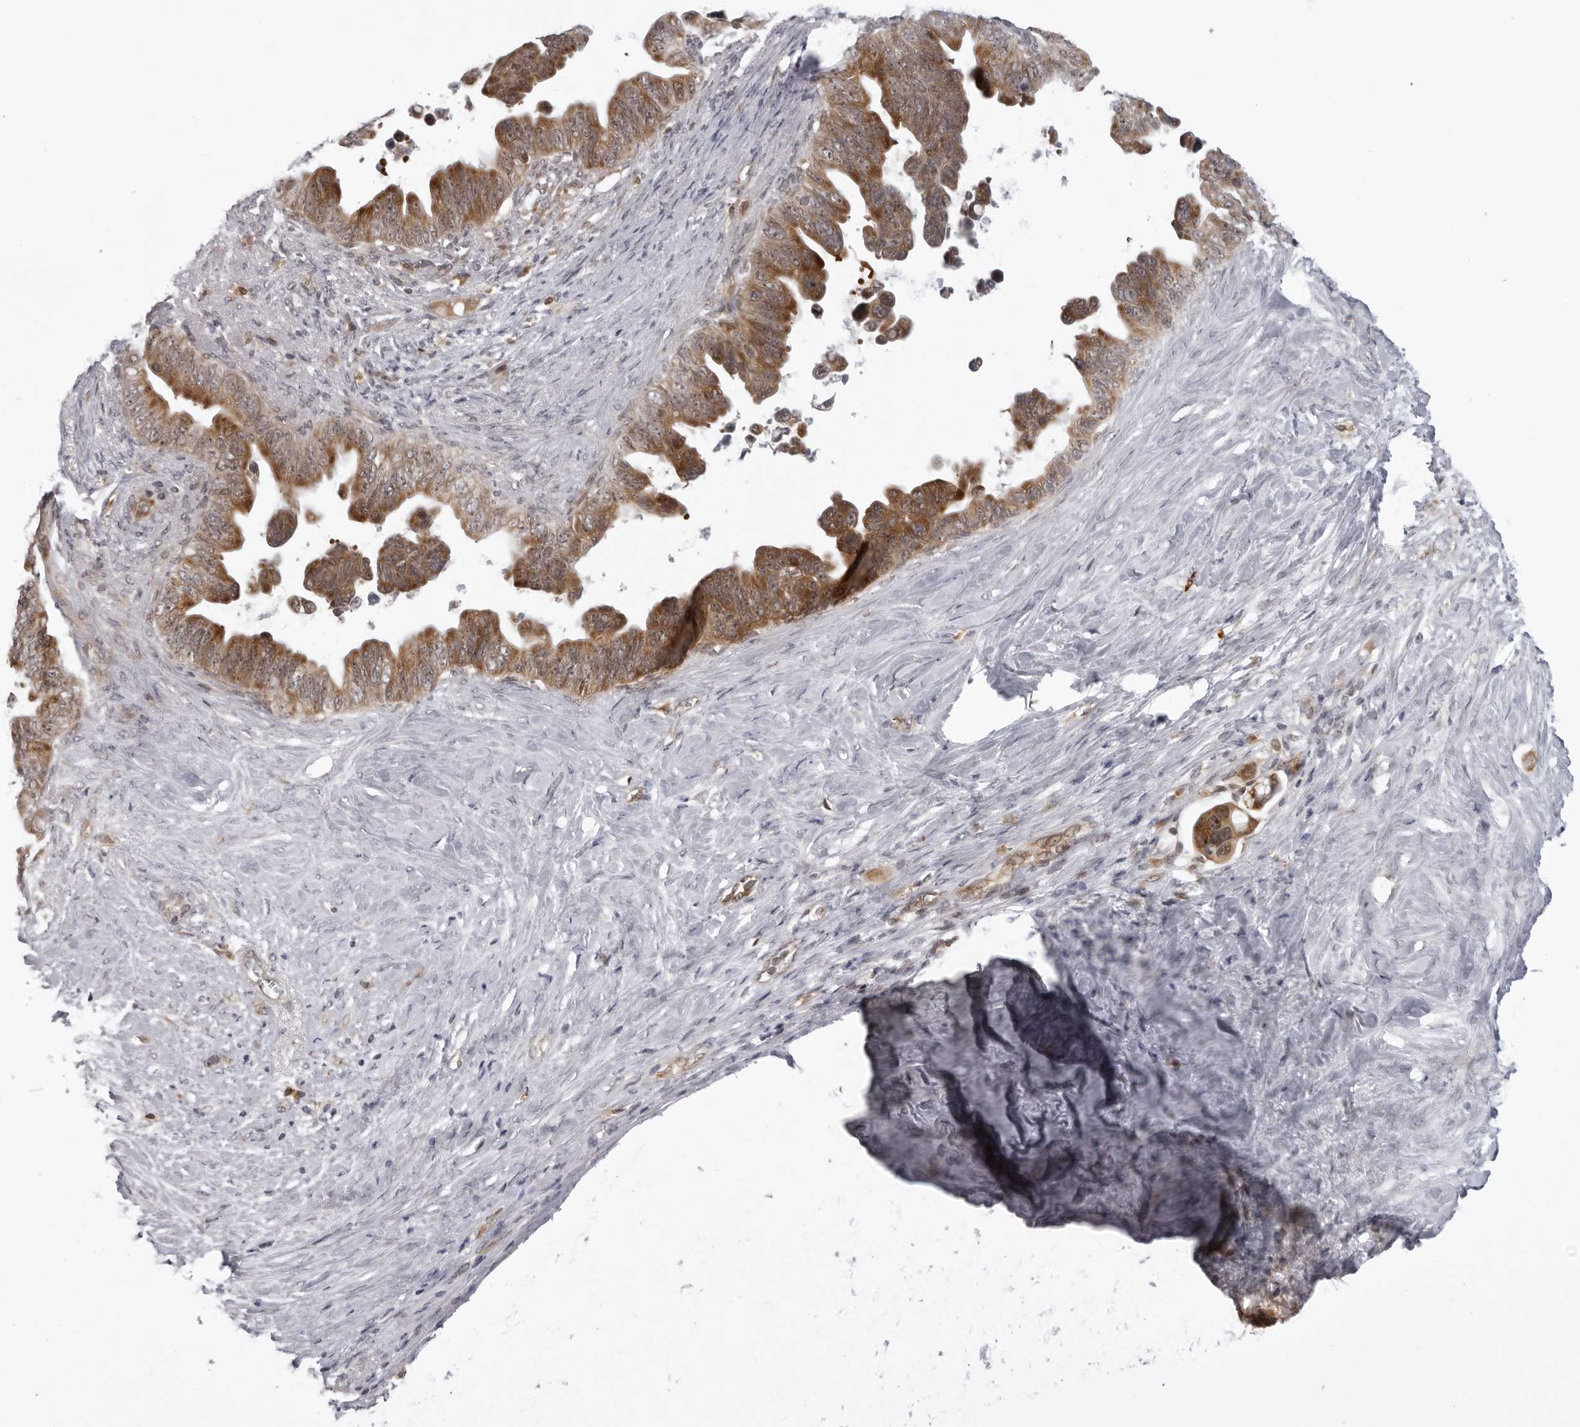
{"staining": {"intensity": "moderate", "quantity": ">75%", "location": "cytoplasmic/membranous"}, "tissue": "pancreatic cancer", "cell_type": "Tumor cells", "image_type": "cancer", "snomed": [{"axis": "morphology", "description": "Adenocarcinoma, NOS"}, {"axis": "topography", "description": "Pancreas"}], "caption": "The image demonstrates staining of pancreatic cancer (adenocarcinoma), revealing moderate cytoplasmic/membranous protein positivity (brown color) within tumor cells.", "gene": "GCSAML", "patient": {"sex": "female", "age": 72}}